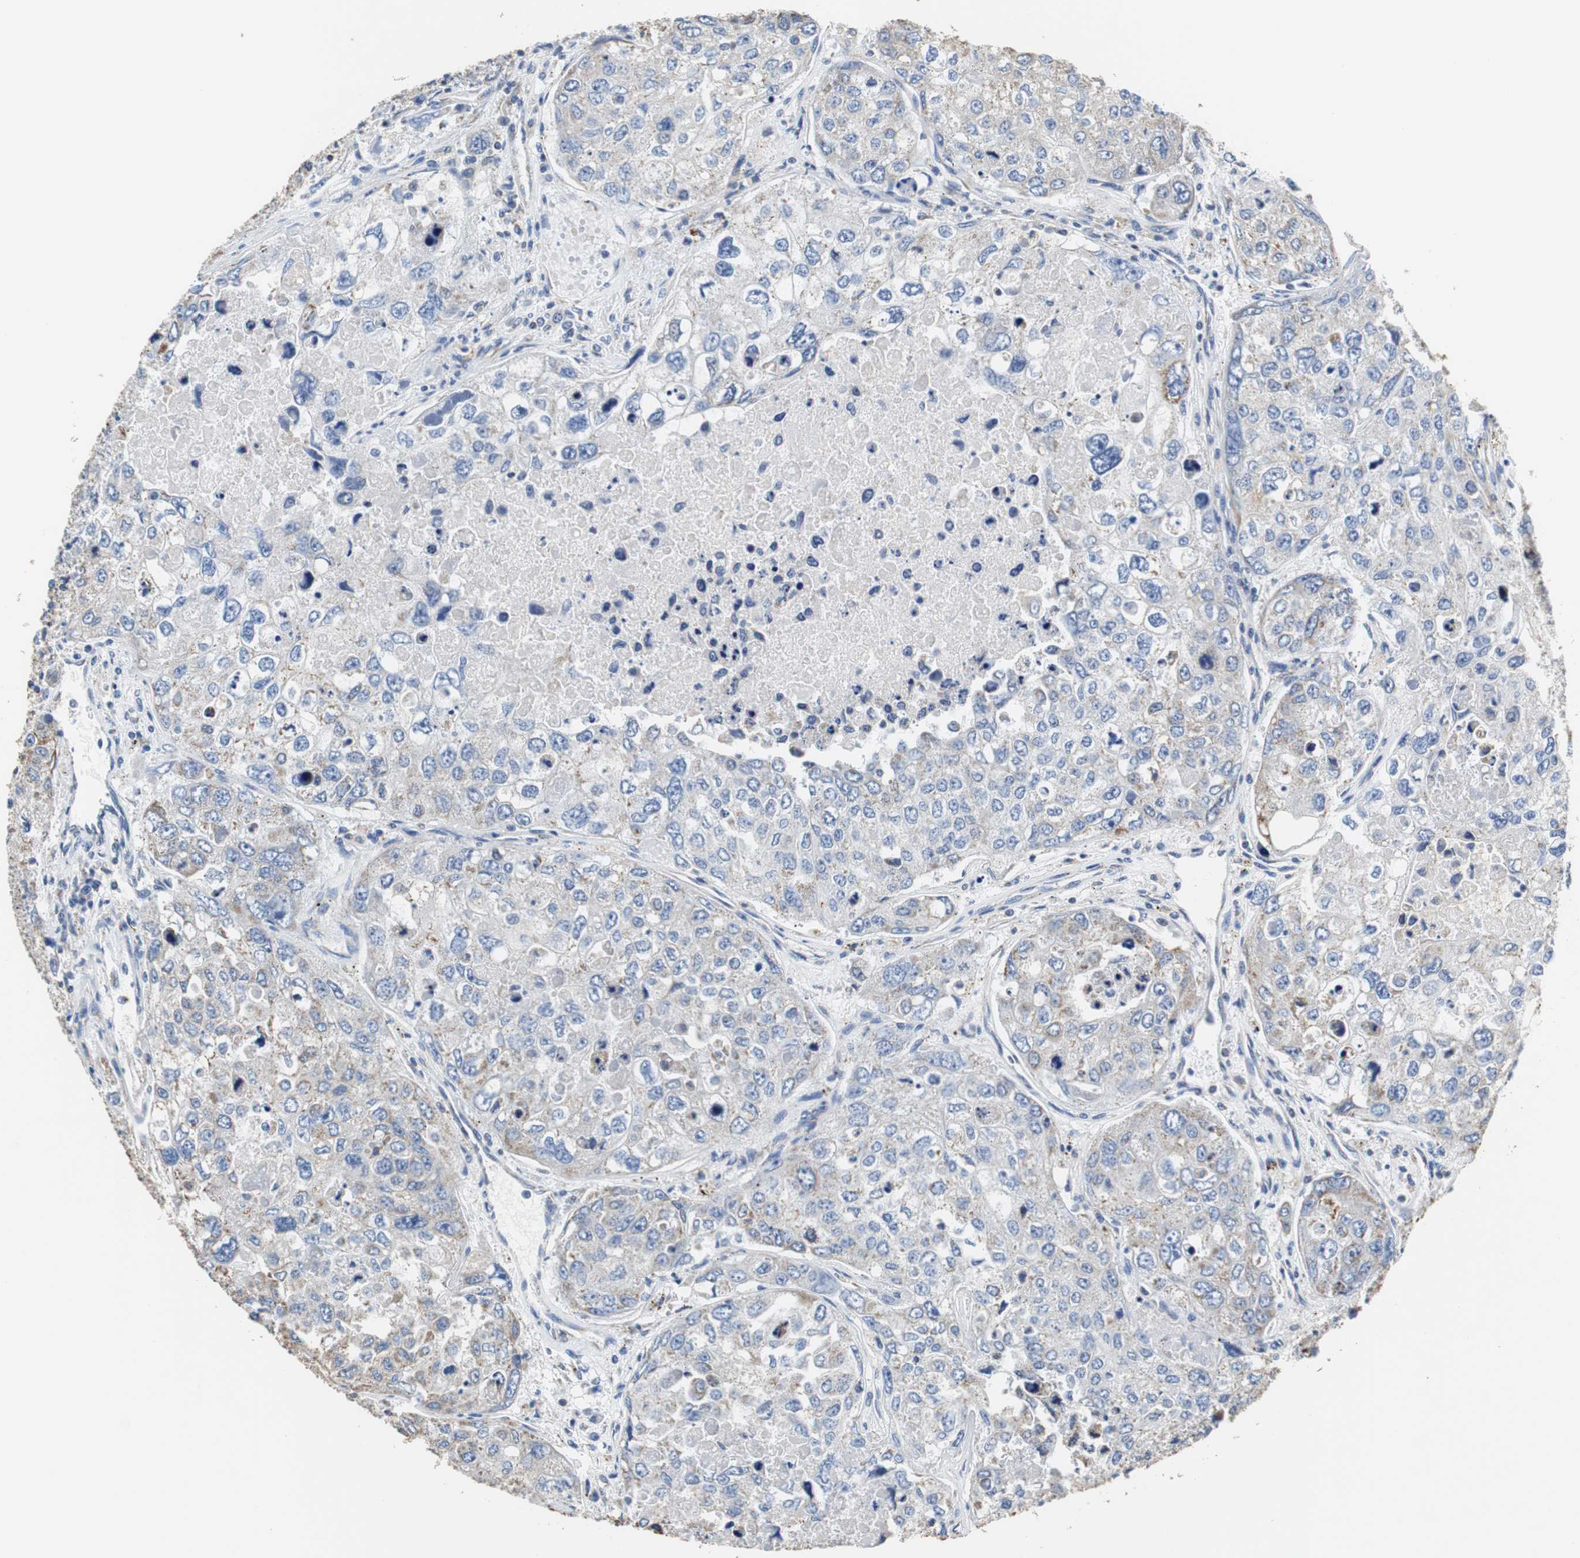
{"staining": {"intensity": "negative", "quantity": "none", "location": "none"}, "tissue": "urothelial cancer", "cell_type": "Tumor cells", "image_type": "cancer", "snomed": [{"axis": "morphology", "description": "Urothelial carcinoma, High grade"}, {"axis": "topography", "description": "Lymph node"}, {"axis": "topography", "description": "Urinary bladder"}], "caption": "DAB immunohistochemical staining of urothelial cancer shows no significant expression in tumor cells.", "gene": "PCK1", "patient": {"sex": "male", "age": 51}}